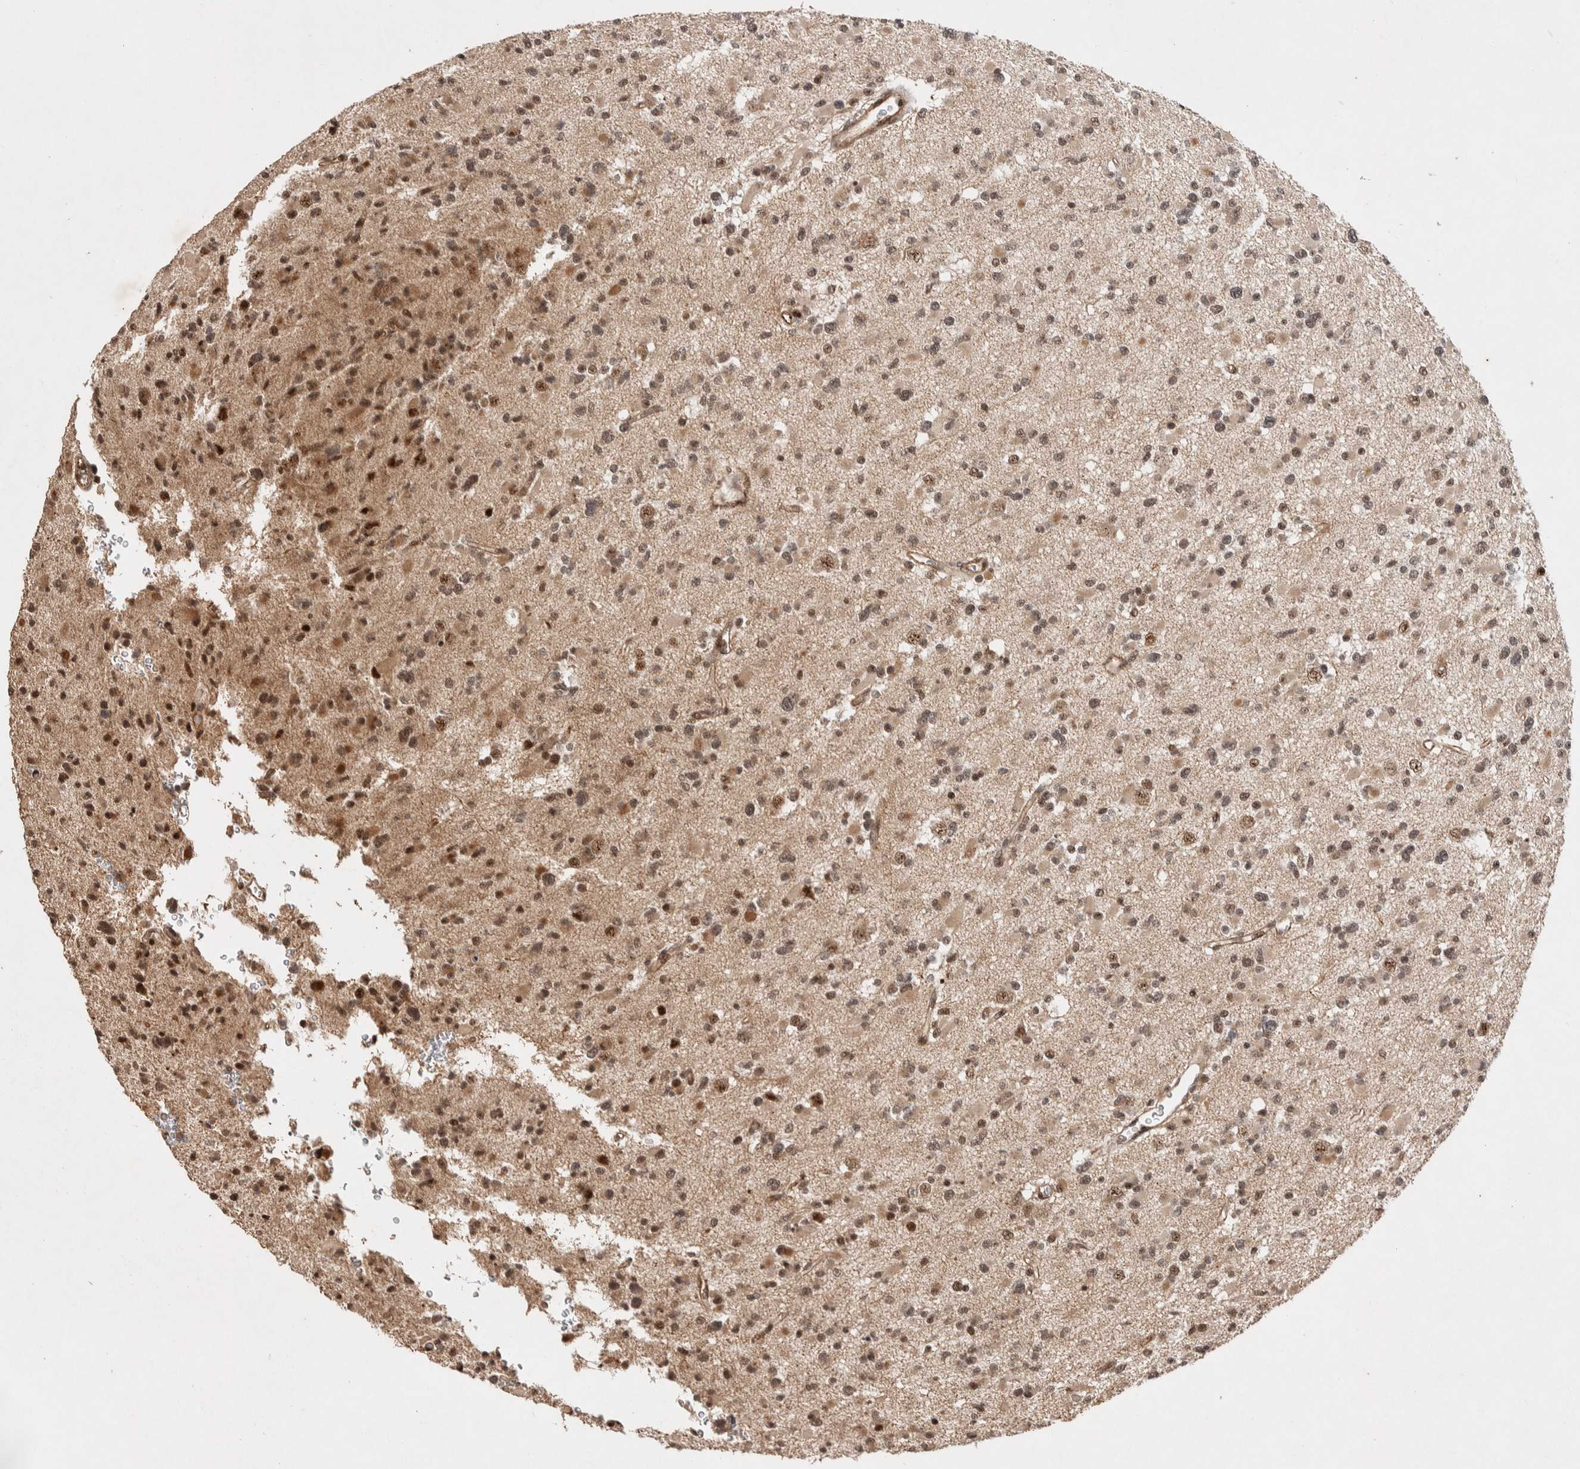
{"staining": {"intensity": "moderate", "quantity": ">75%", "location": "cytoplasmic/membranous,nuclear"}, "tissue": "glioma", "cell_type": "Tumor cells", "image_type": "cancer", "snomed": [{"axis": "morphology", "description": "Glioma, malignant, Low grade"}, {"axis": "topography", "description": "Brain"}], "caption": "Tumor cells exhibit medium levels of moderate cytoplasmic/membranous and nuclear expression in about >75% of cells in glioma. (Brightfield microscopy of DAB IHC at high magnification).", "gene": "TOR1B", "patient": {"sex": "female", "age": 22}}